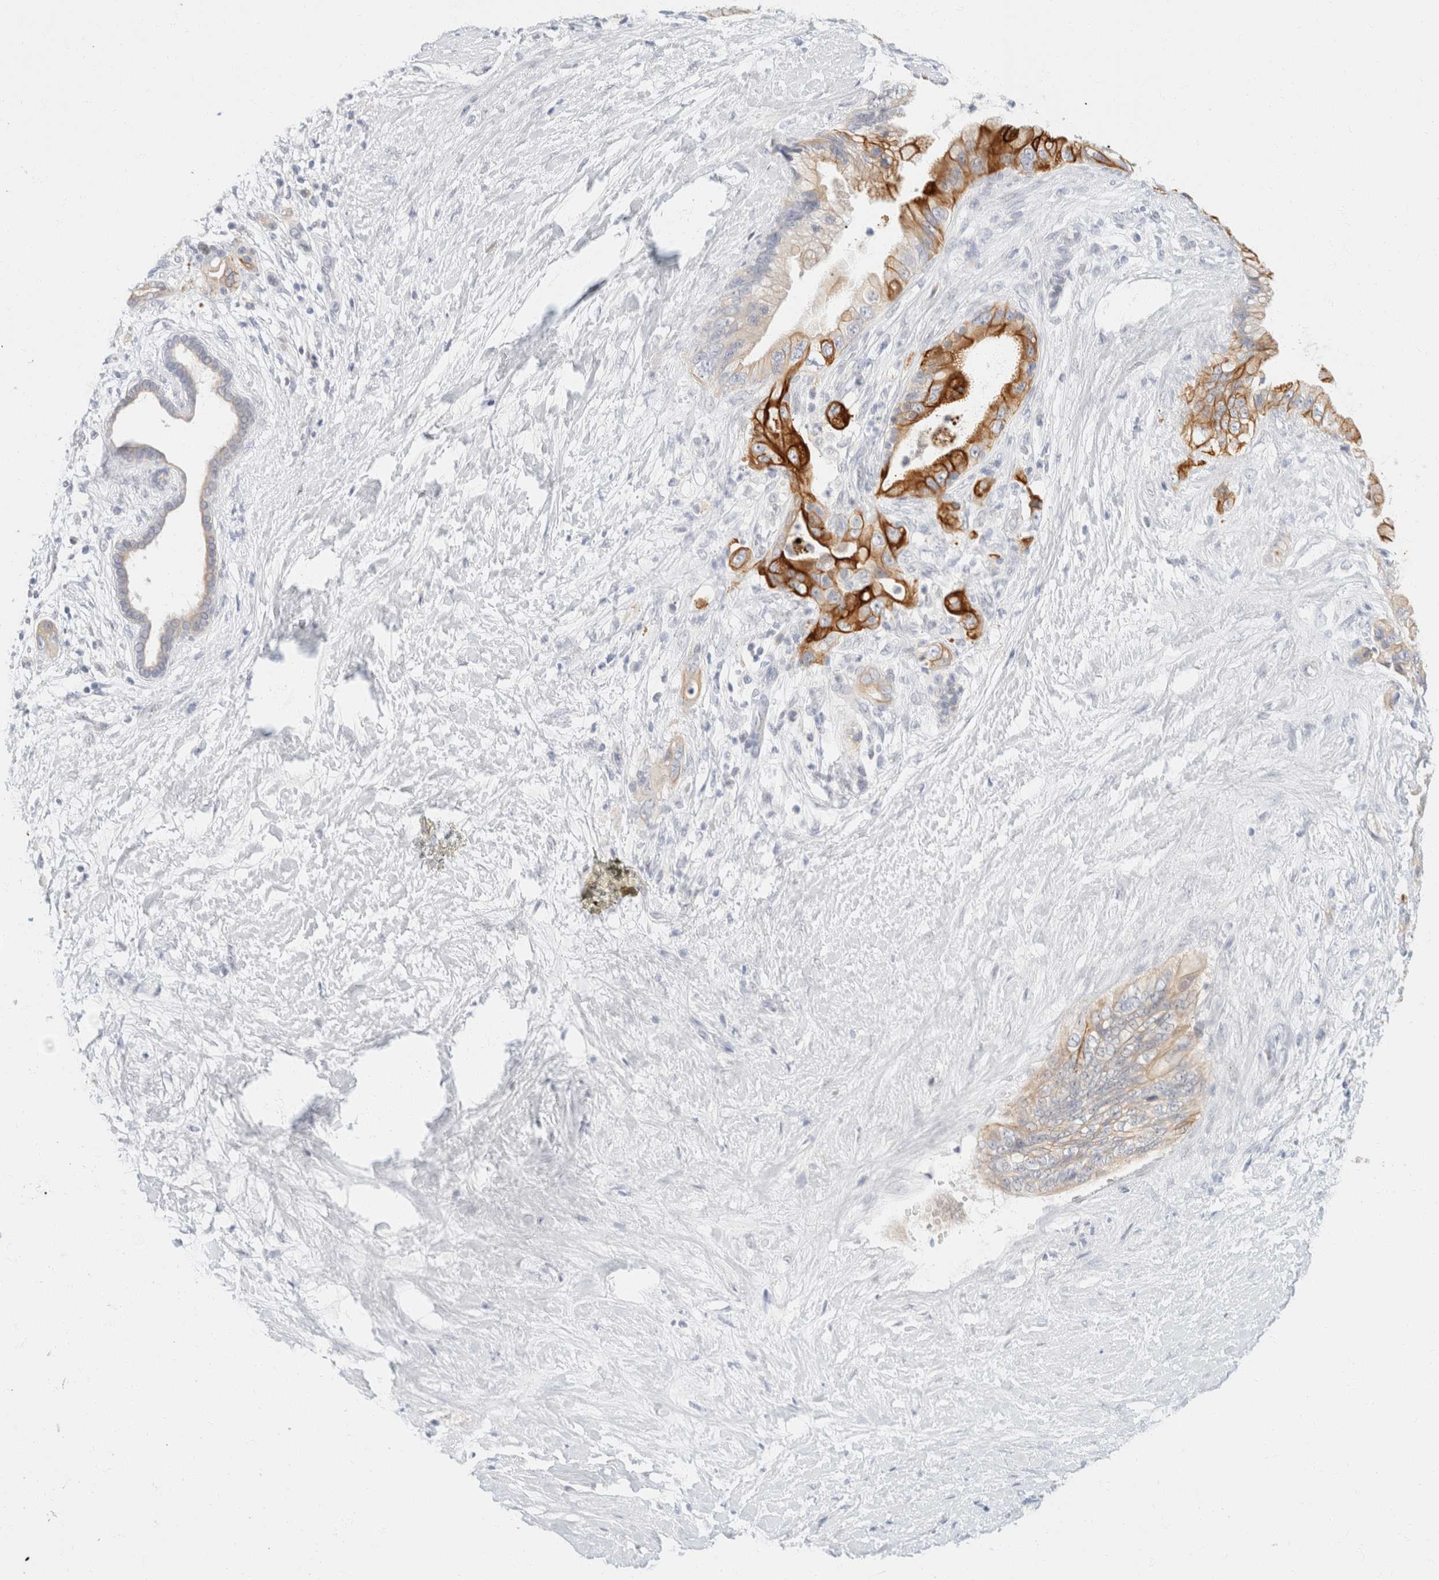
{"staining": {"intensity": "strong", "quantity": "25%-75%", "location": "cytoplasmic/membranous"}, "tissue": "pancreatic cancer", "cell_type": "Tumor cells", "image_type": "cancer", "snomed": [{"axis": "morphology", "description": "Adenocarcinoma, NOS"}, {"axis": "topography", "description": "Pancreas"}], "caption": "Pancreatic cancer (adenocarcinoma) stained with a brown dye reveals strong cytoplasmic/membranous positive staining in approximately 25%-75% of tumor cells.", "gene": "KRT20", "patient": {"sex": "male", "age": 59}}